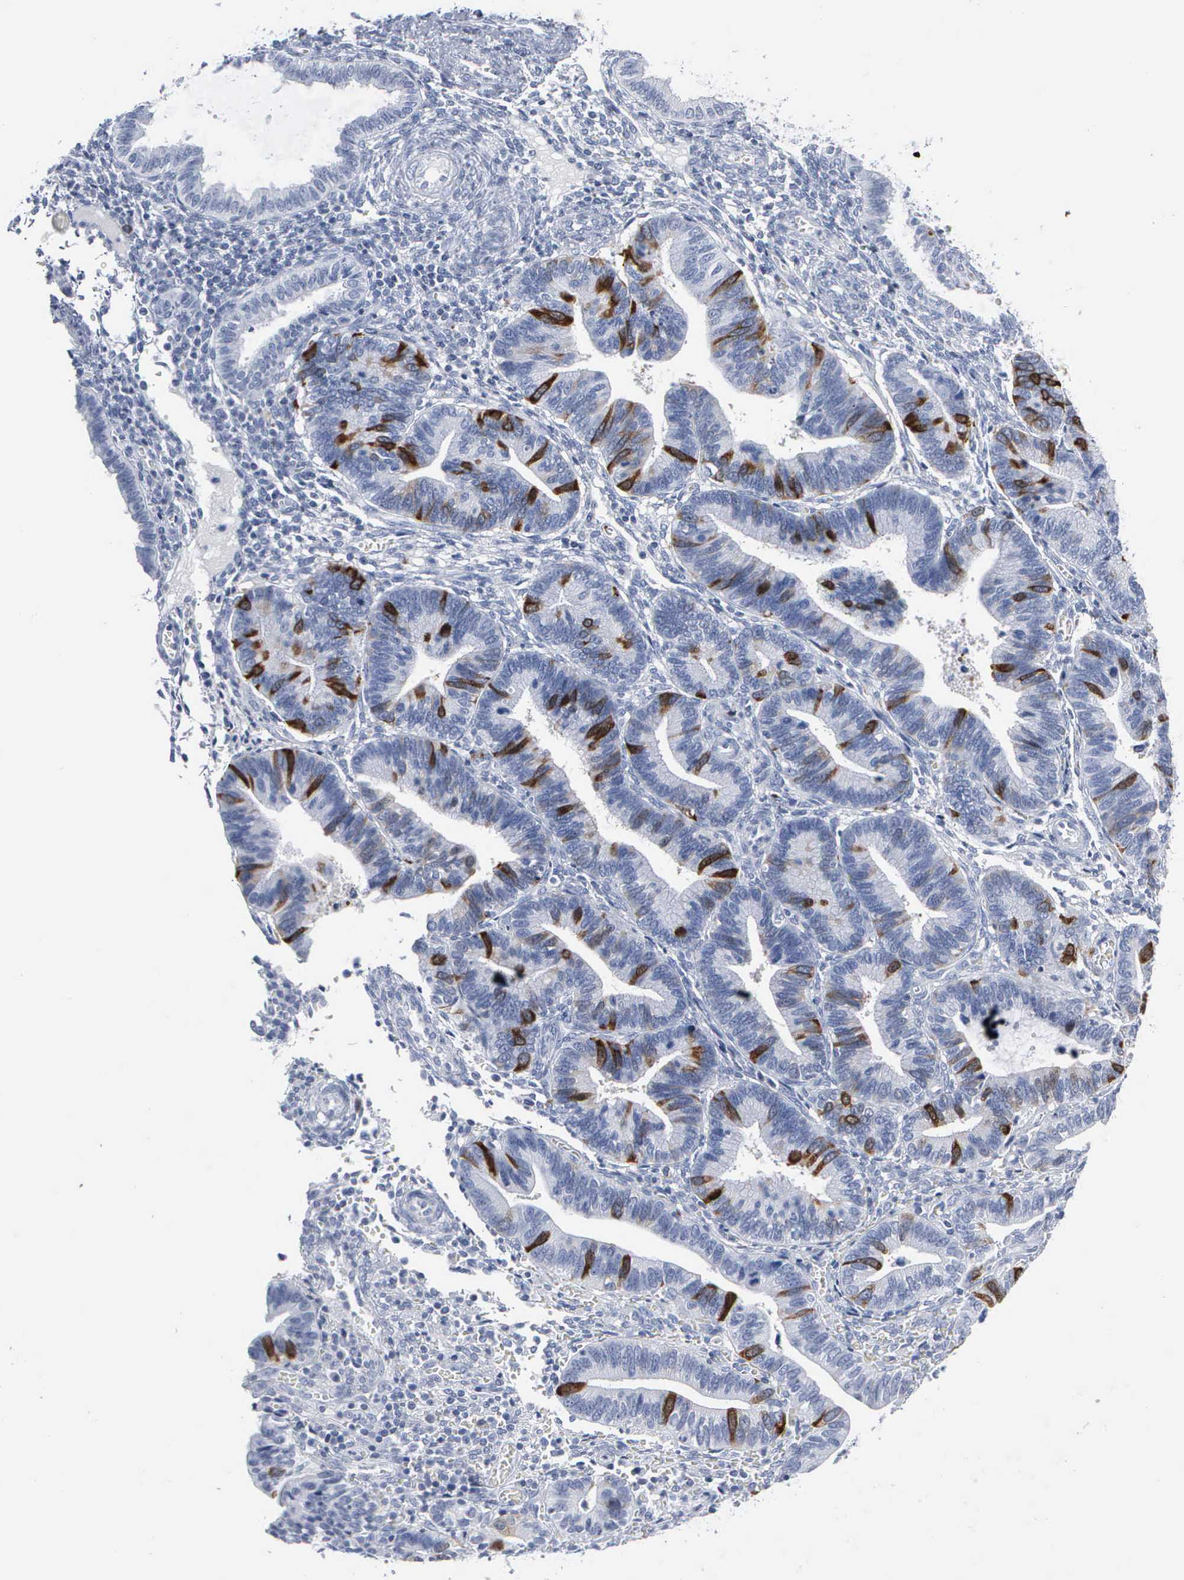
{"staining": {"intensity": "negative", "quantity": "none", "location": "none"}, "tissue": "endometrium", "cell_type": "Cells in endometrial stroma", "image_type": "normal", "snomed": [{"axis": "morphology", "description": "Normal tissue, NOS"}, {"axis": "topography", "description": "Endometrium"}], "caption": "IHC micrograph of unremarkable endometrium: human endometrium stained with DAB exhibits no significant protein positivity in cells in endometrial stroma.", "gene": "CCNB1", "patient": {"sex": "female", "age": 36}}